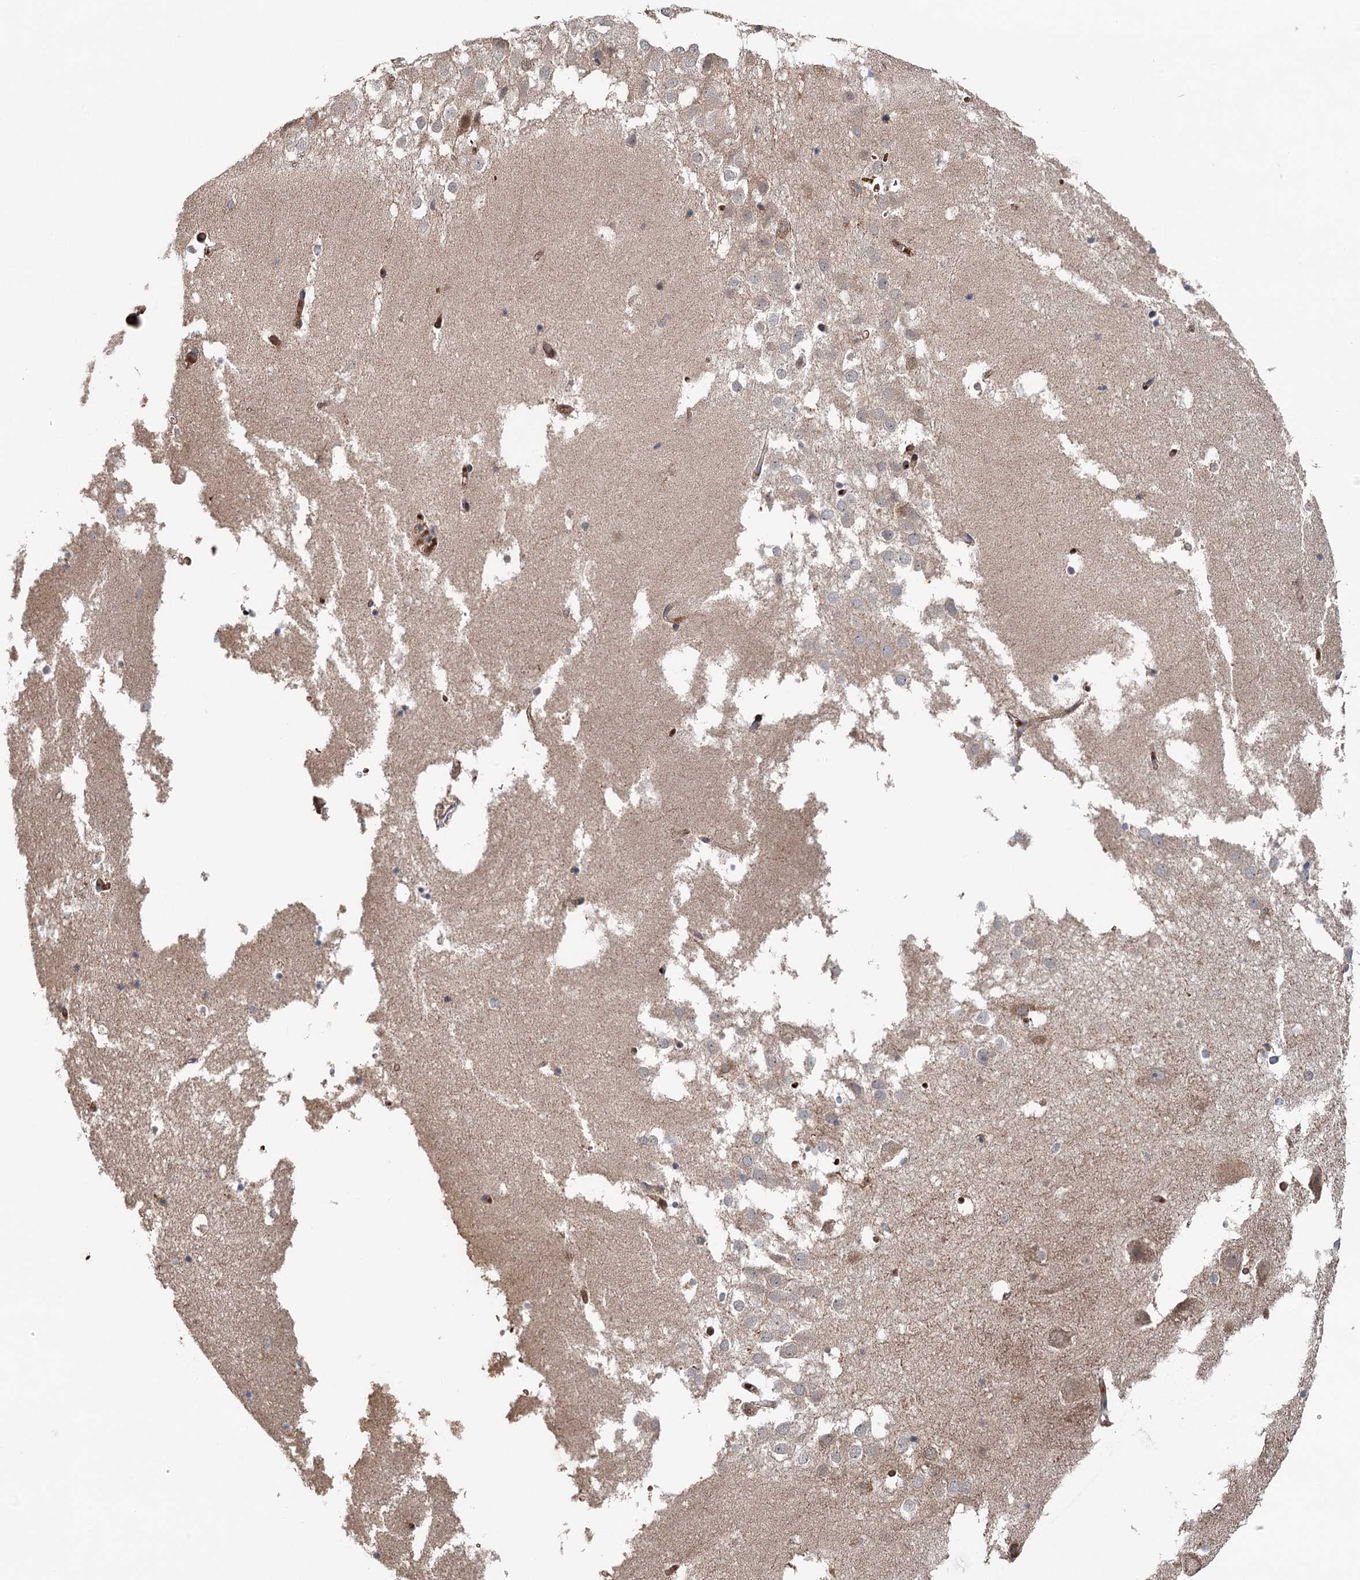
{"staining": {"intensity": "moderate", "quantity": "<25%", "location": "cytoplasmic/membranous"}, "tissue": "hippocampus", "cell_type": "Glial cells", "image_type": "normal", "snomed": [{"axis": "morphology", "description": "Normal tissue, NOS"}, {"axis": "topography", "description": "Hippocampus"}], "caption": "IHC of unremarkable human hippocampus exhibits low levels of moderate cytoplasmic/membranous positivity in about <25% of glial cells.", "gene": "ENSG00000273217", "patient": {"sex": "female", "age": 52}}